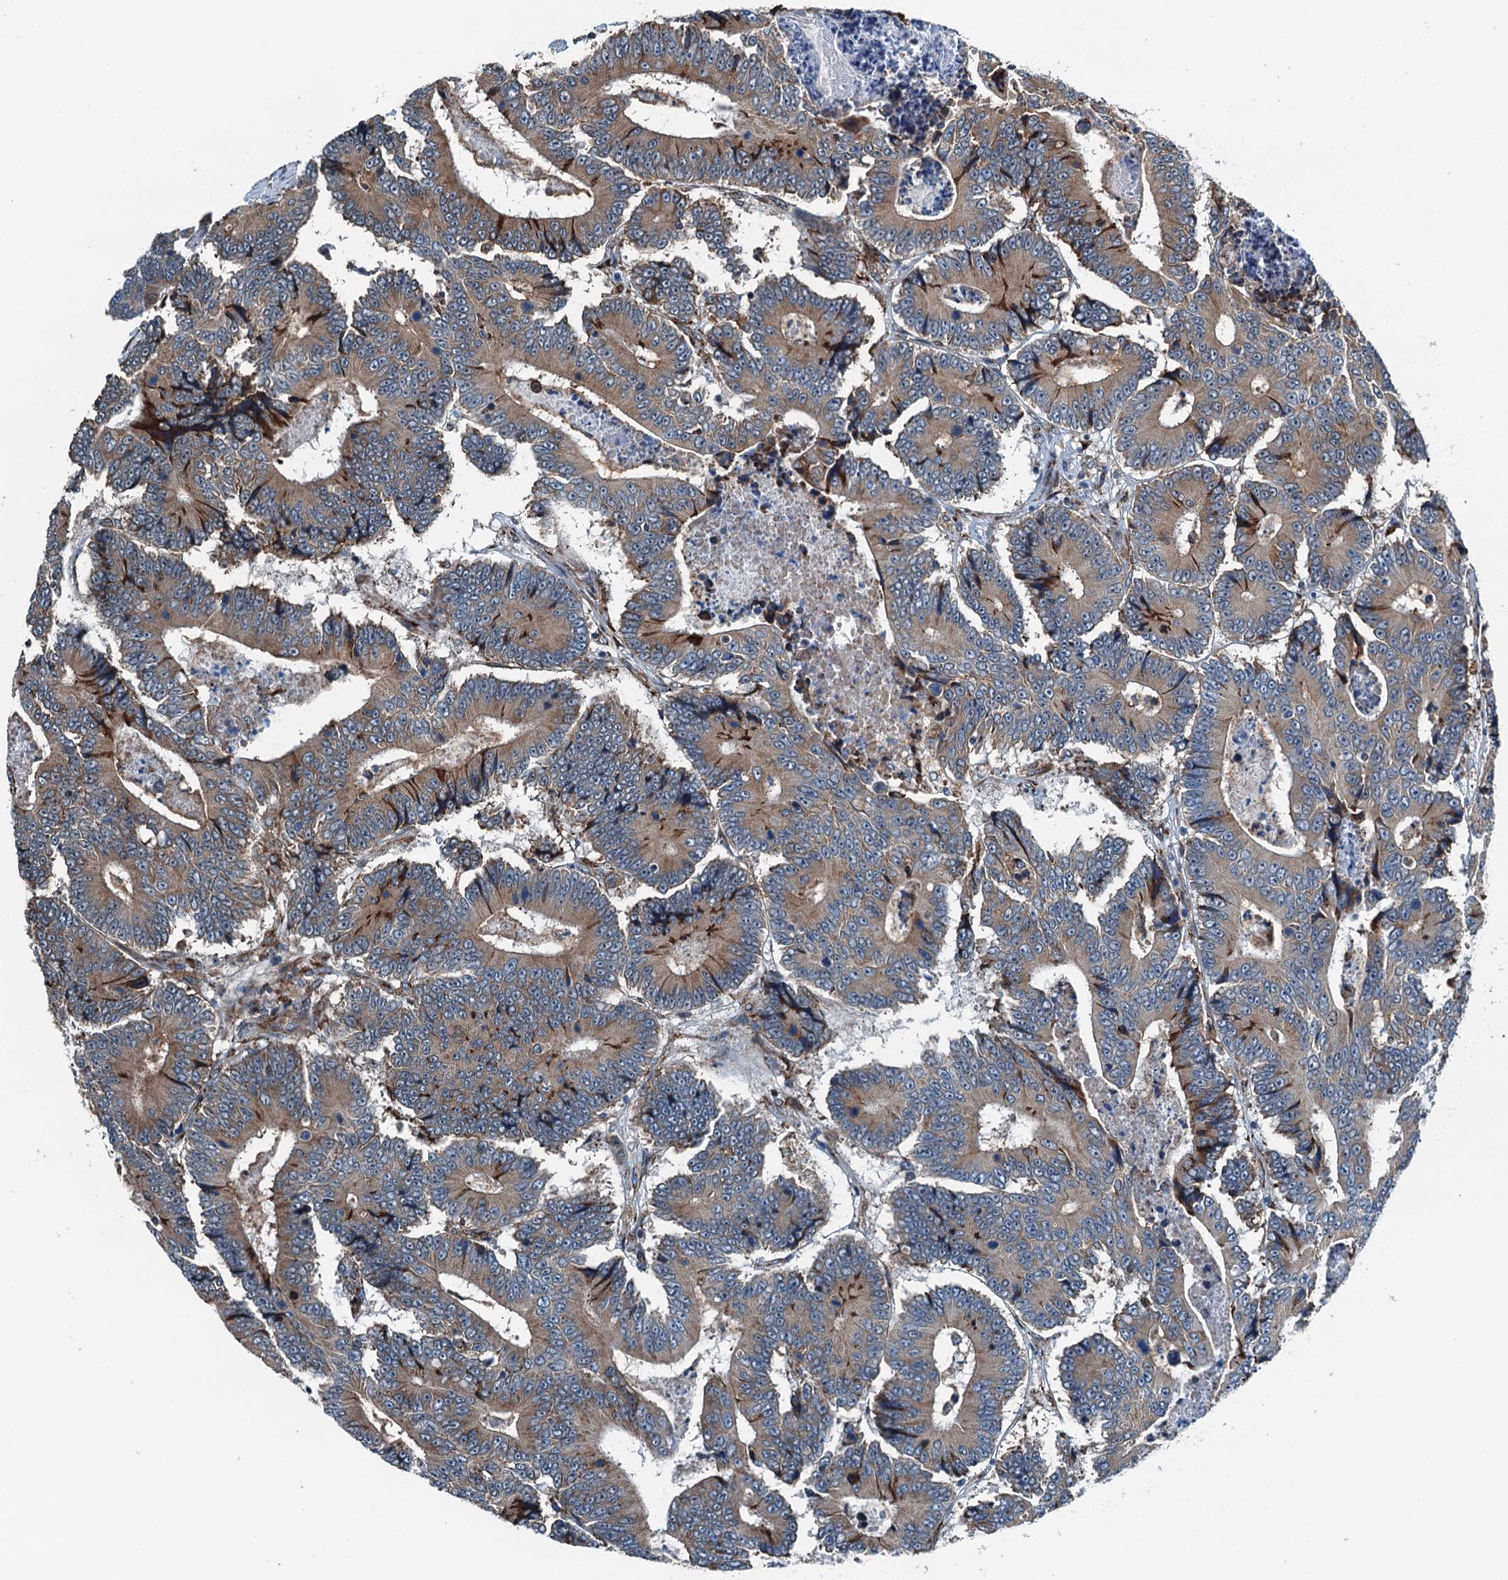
{"staining": {"intensity": "moderate", "quantity": ">75%", "location": "cytoplasmic/membranous"}, "tissue": "colorectal cancer", "cell_type": "Tumor cells", "image_type": "cancer", "snomed": [{"axis": "morphology", "description": "Adenocarcinoma, NOS"}, {"axis": "topography", "description": "Colon"}], "caption": "This micrograph demonstrates immunohistochemistry (IHC) staining of human colorectal cancer (adenocarcinoma), with medium moderate cytoplasmic/membranous staining in approximately >75% of tumor cells.", "gene": "TAMALIN", "patient": {"sex": "male", "age": 83}}